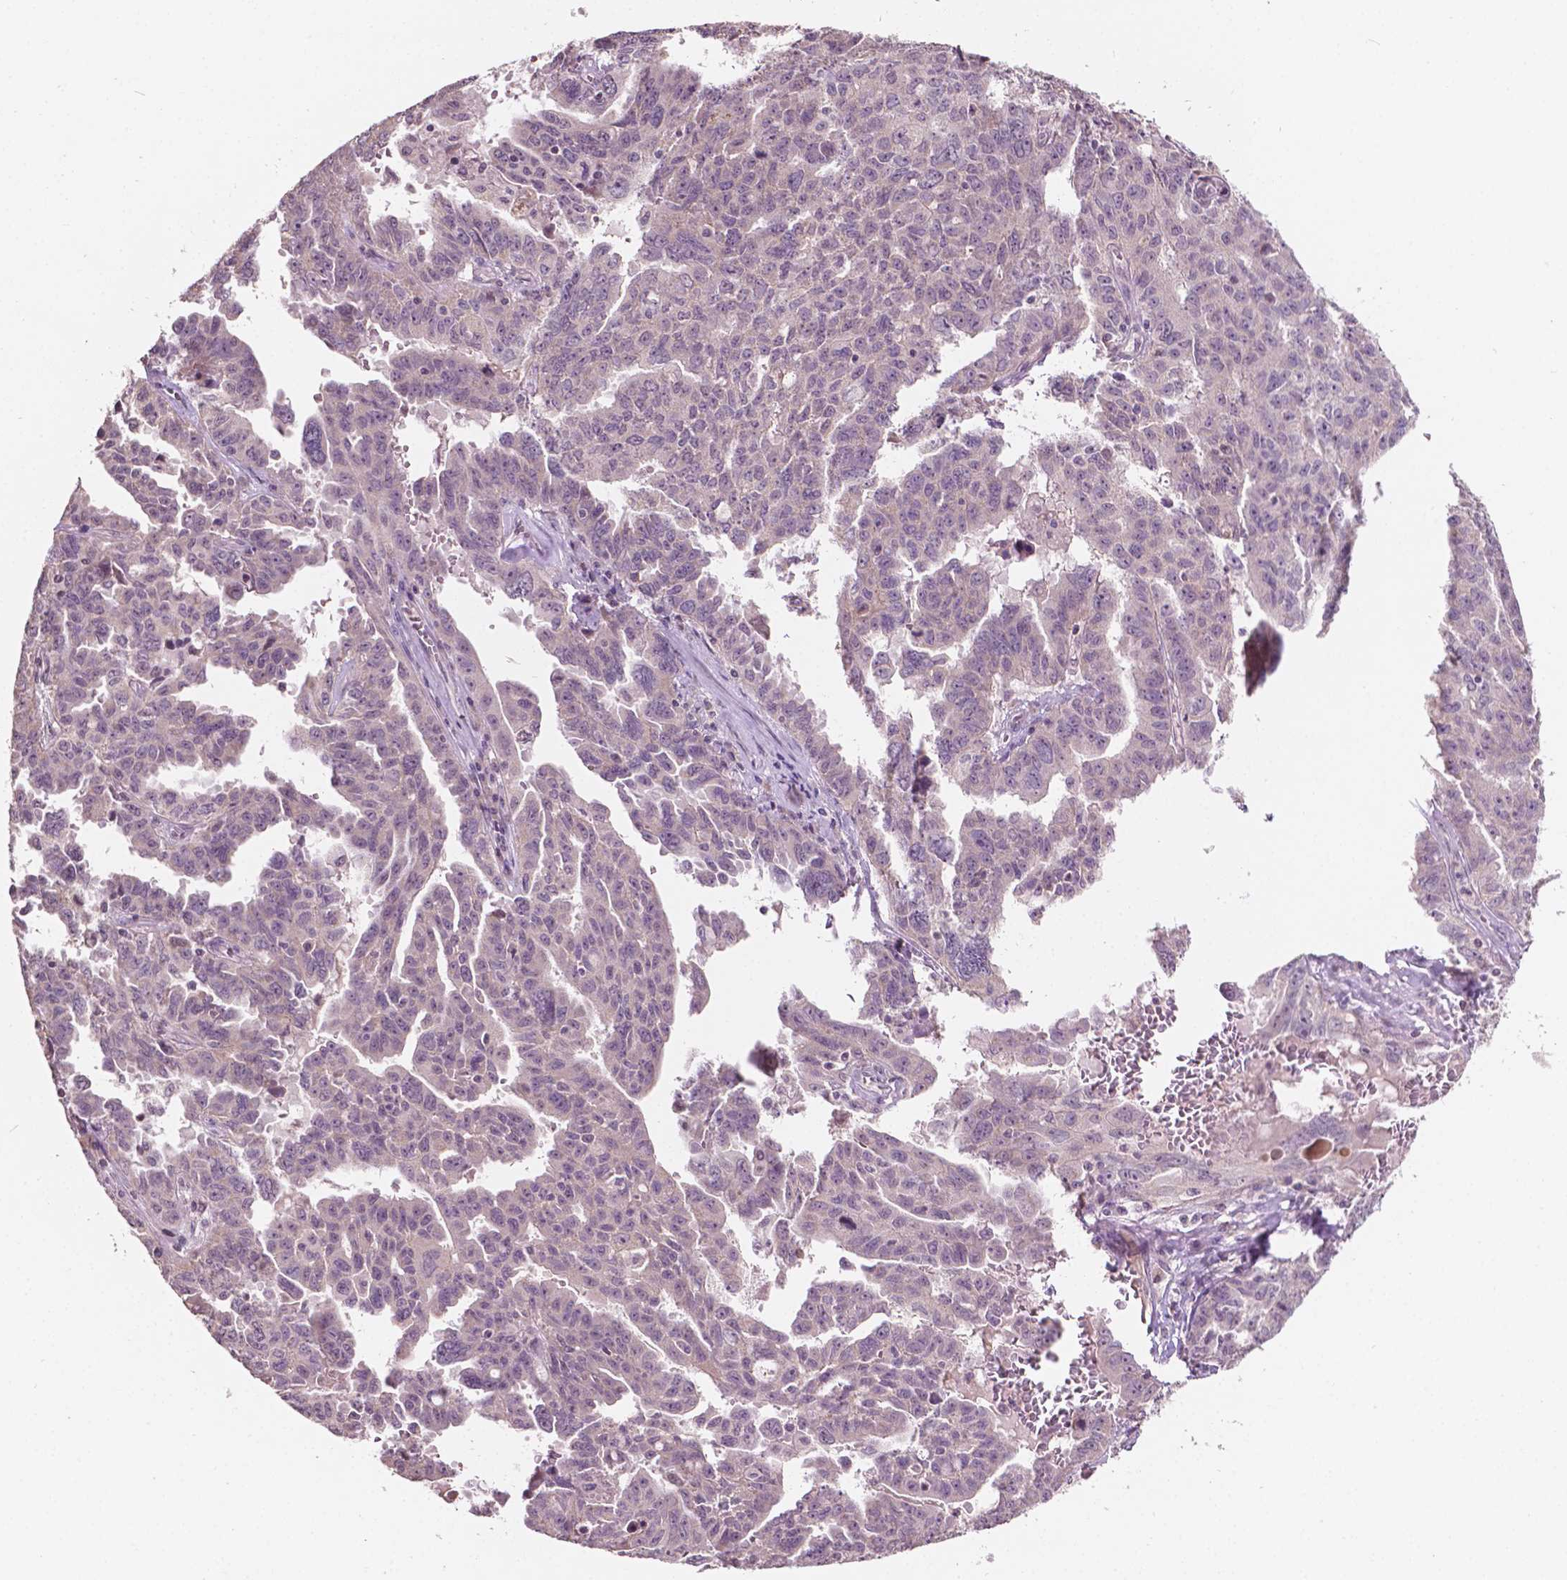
{"staining": {"intensity": "negative", "quantity": "none", "location": "none"}, "tissue": "ovarian cancer", "cell_type": "Tumor cells", "image_type": "cancer", "snomed": [{"axis": "morphology", "description": "Adenocarcinoma, NOS"}, {"axis": "morphology", "description": "Carcinoma, endometroid"}, {"axis": "topography", "description": "Ovary"}], "caption": "Tumor cells show no significant positivity in adenocarcinoma (ovarian). Nuclei are stained in blue.", "gene": "NOS1AP", "patient": {"sex": "female", "age": 72}}